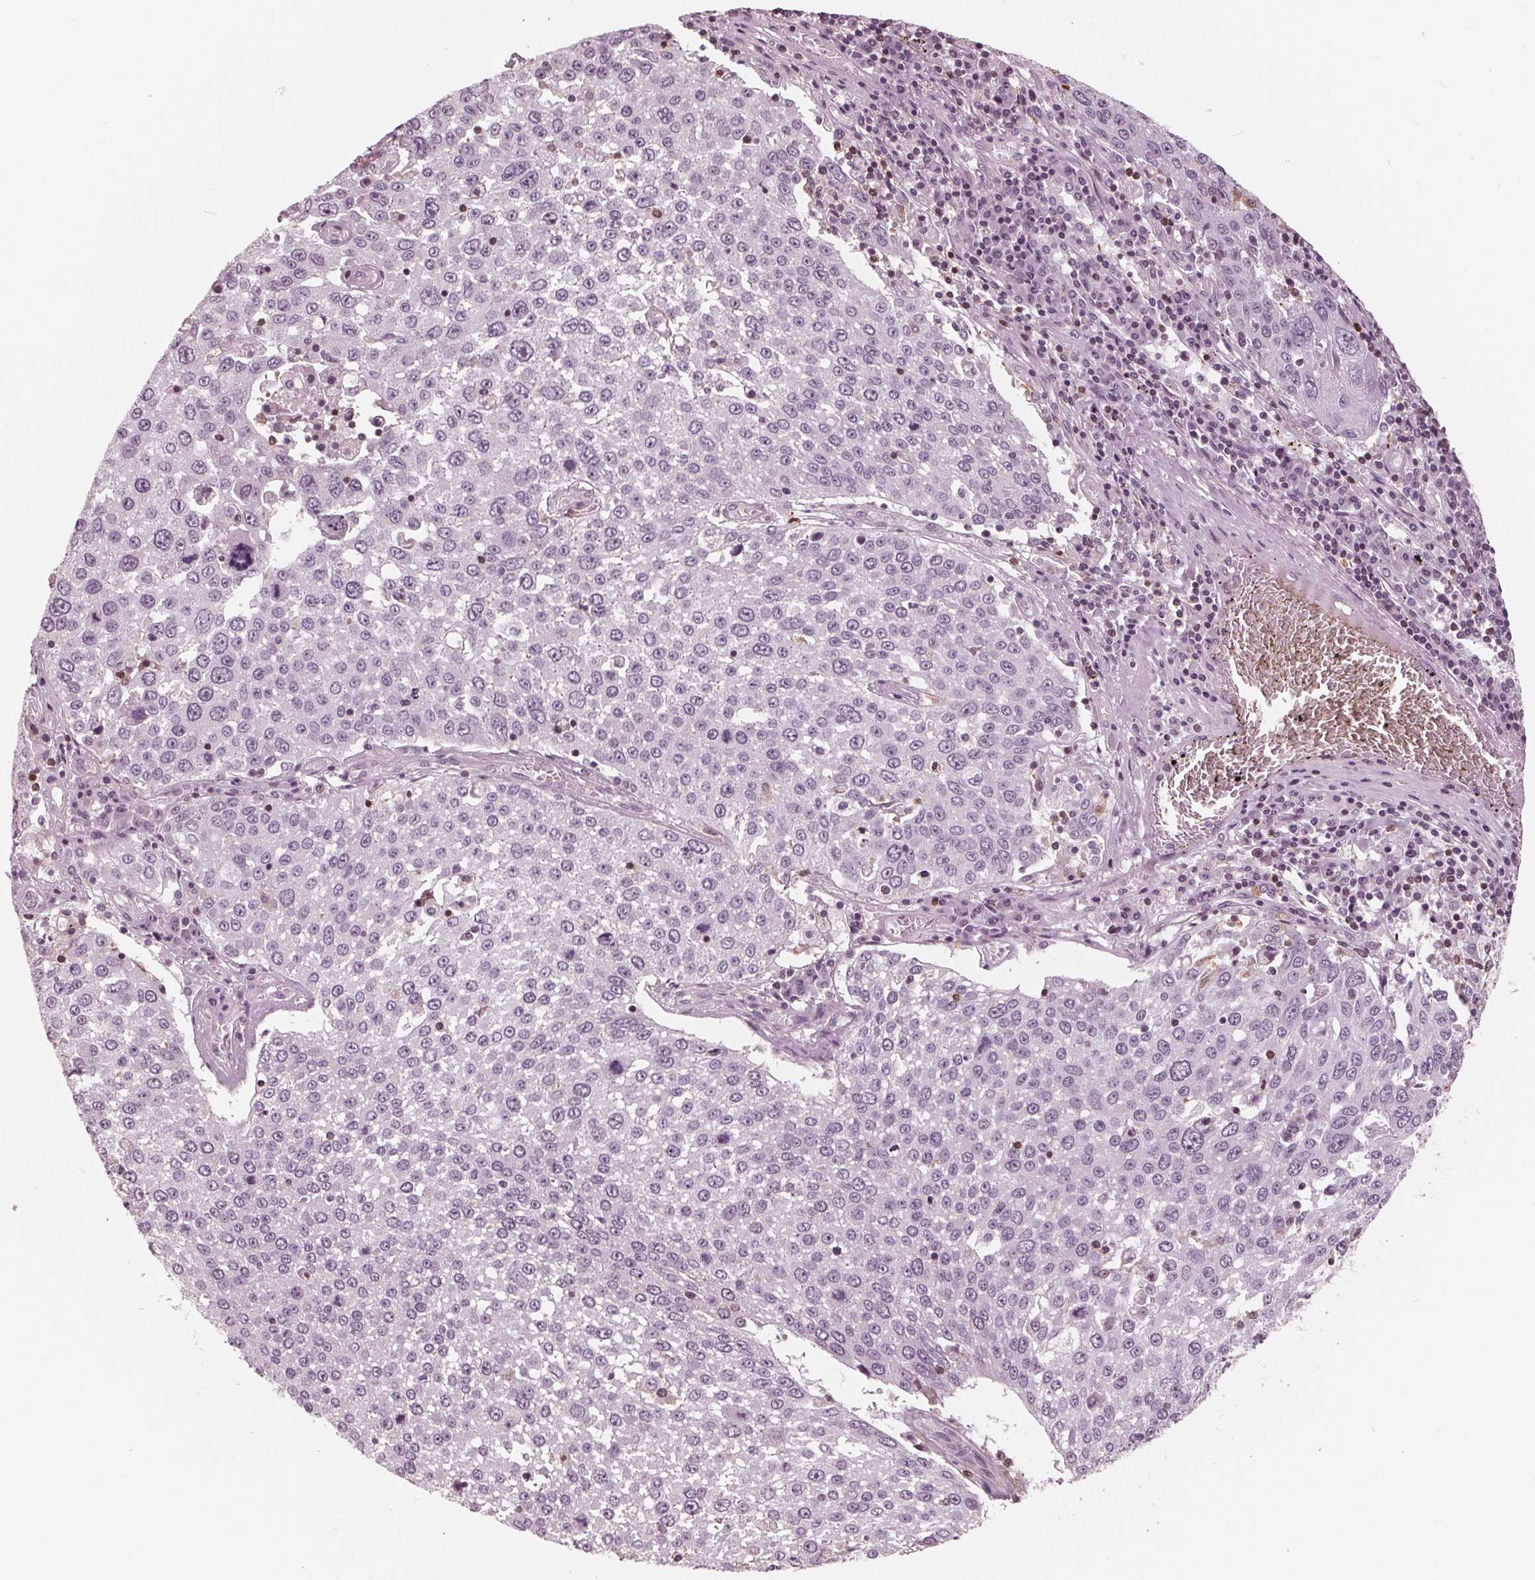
{"staining": {"intensity": "negative", "quantity": "none", "location": "none"}, "tissue": "lung cancer", "cell_type": "Tumor cells", "image_type": "cancer", "snomed": [{"axis": "morphology", "description": "Squamous cell carcinoma, NOS"}, {"axis": "topography", "description": "Lung"}], "caption": "Immunohistochemistry micrograph of human lung cancer (squamous cell carcinoma) stained for a protein (brown), which shows no staining in tumor cells.", "gene": "ING3", "patient": {"sex": "male", "age": 65}}